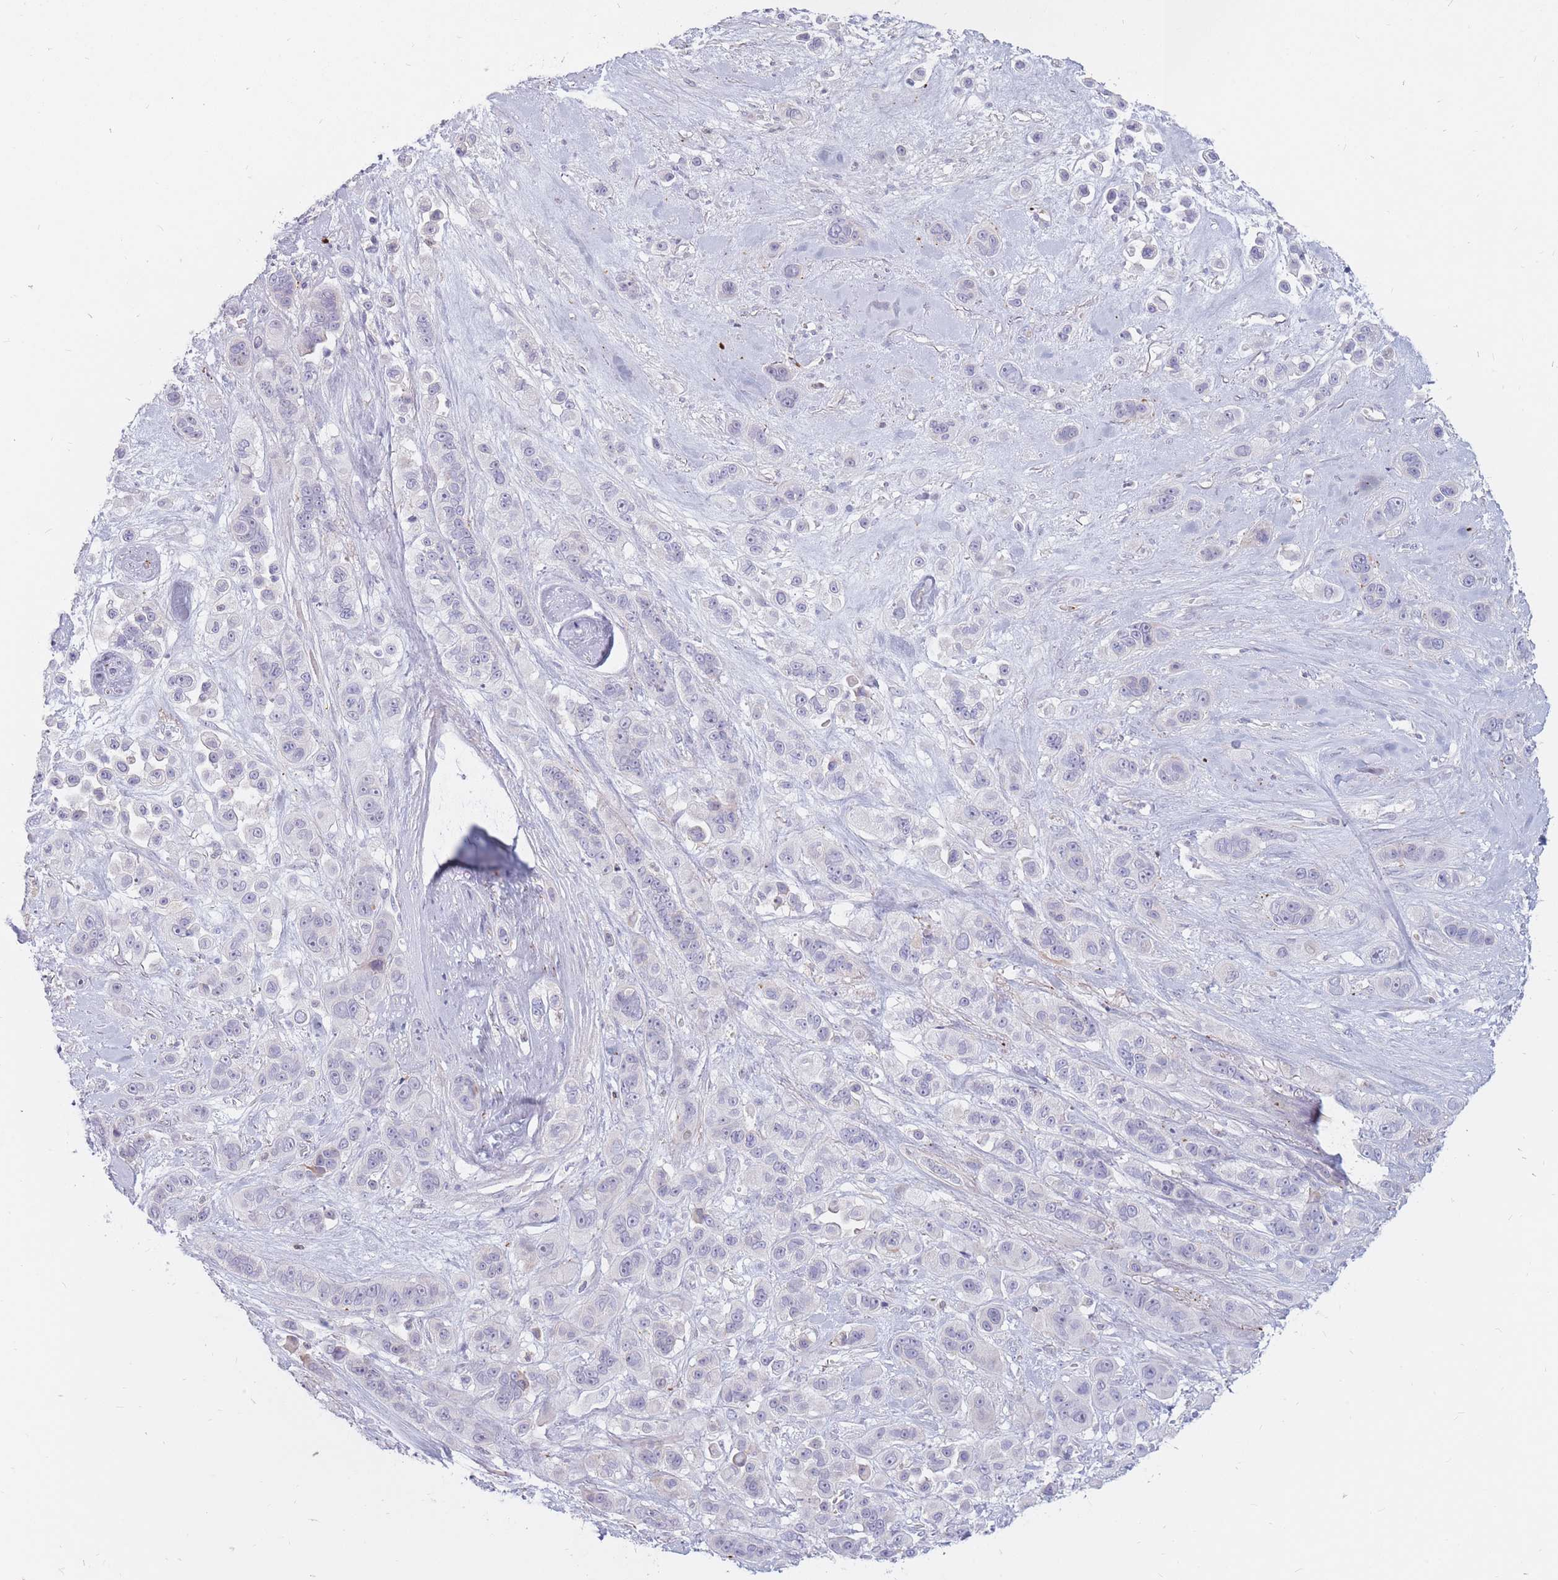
{"staining": {"intensity": "negative", "quantity": "none", "location": "none"}, "tissue": "skin cancer", "cell_type": "Tumor cells", "image_type": "cancer", "snomed": [{"axis": "morphology", "description": "Squamous cell carcinoma, NOS"}, {"axis": "topography", "description": "Skin"}], "caption": "The immunohistochemistry (IHC) image has no significant expression in tumor cells of skin squamous cell carcinoma tissue.", "gene": "PTGDR", "patient": {"sex": "male", "age": 67}}